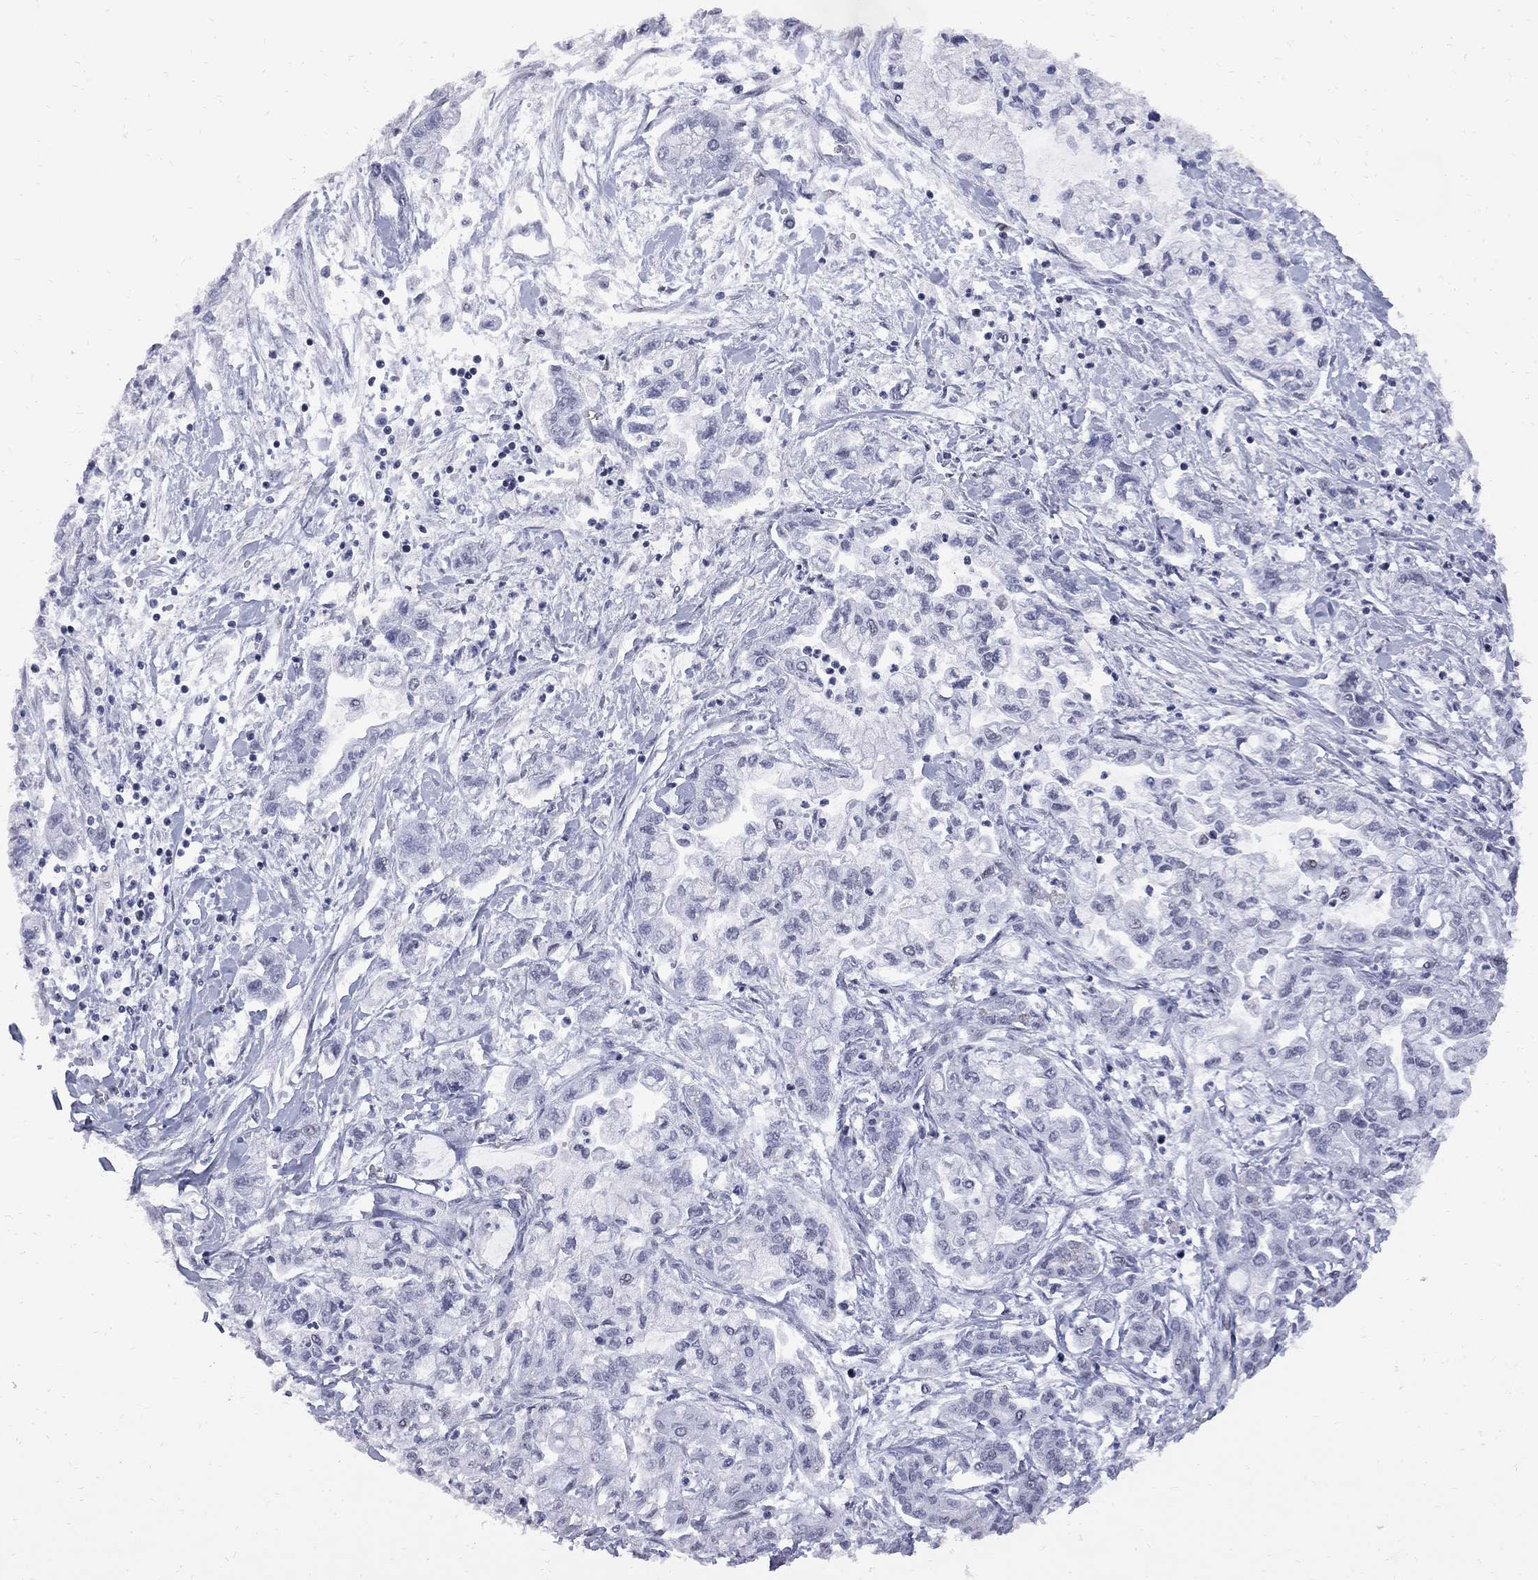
{"staining": {"intensity": "negative", "quantity": "none", "location": "none"}, "tissue": "pancreatic cancer", "cell_type": "Tumor cells", "image_type": "cancer", "snomed": [{"axis": "morphology", "description": "Adenocarcinoma, NOS"}, {"axis": "topography", "description": "Pancreas"}], "caption": "Human pancreatic cancer stained for a protein using IHC reveals no expression in tumor cells.", "gene": "ZBTB47", "patient": {"sex": "male", "age": 54}}